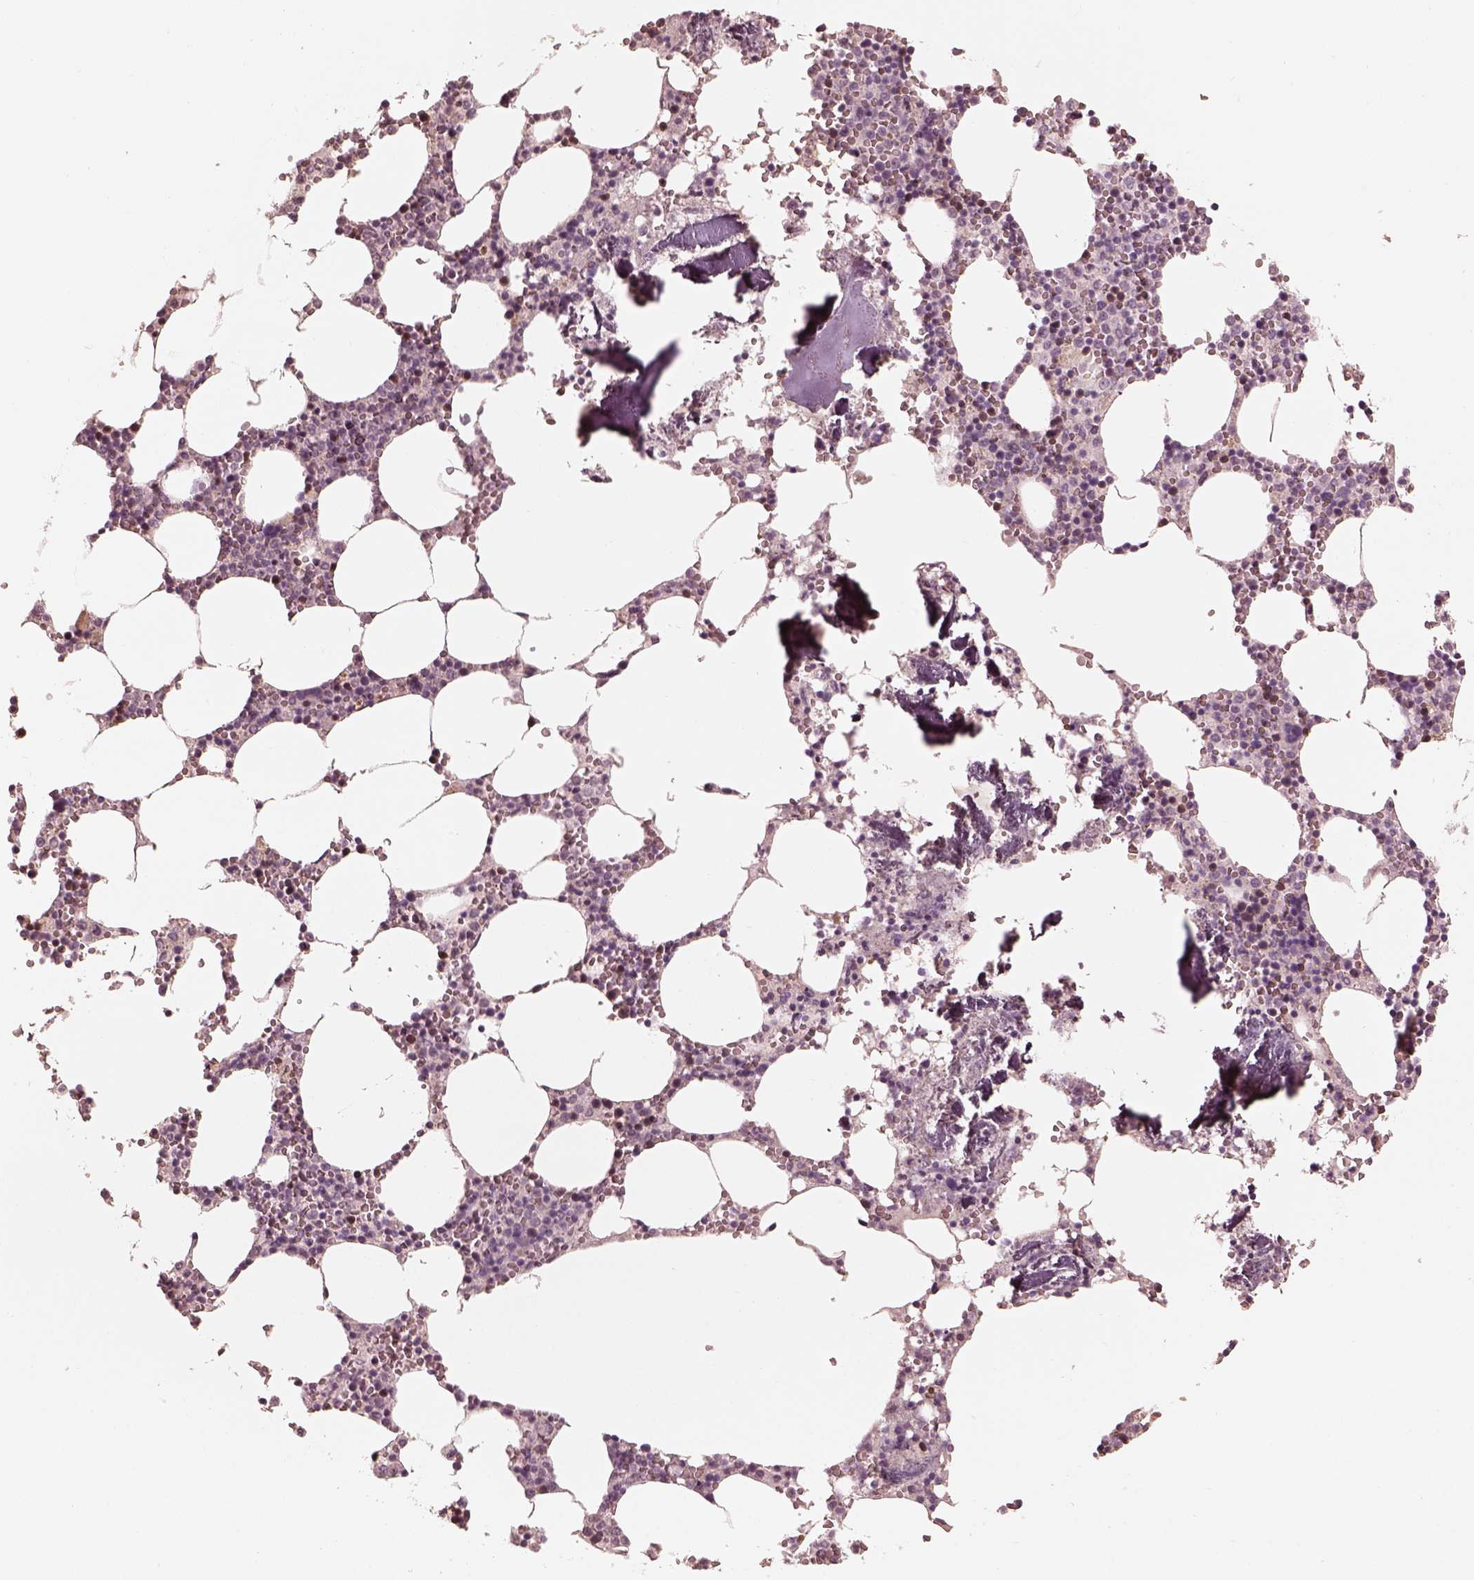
{"staining": {"intensity": "moderate", "quantity": "<25%", "location": "cytoplasmic/membranous"}, "tissue": "bone marrow", "cell_type": "Hematopoietic cells", "image_type": "normal", "snomed": [{"axis": "morphology", "description": "Normal tissue, NOS"}, {"axis": "topography", "description": "Bone marrow"}], "caption": "Immunohistochemistry (IHC) (DAB (3,3'-diaminobenzidine)) staining of normal human bone marrow displays moderate cytoplasmic/membranous protein staining in approximately <25% of hematopoietic cells.", "gene": "ANKLE1", "patient": {"sex": "female", "age": 64}}